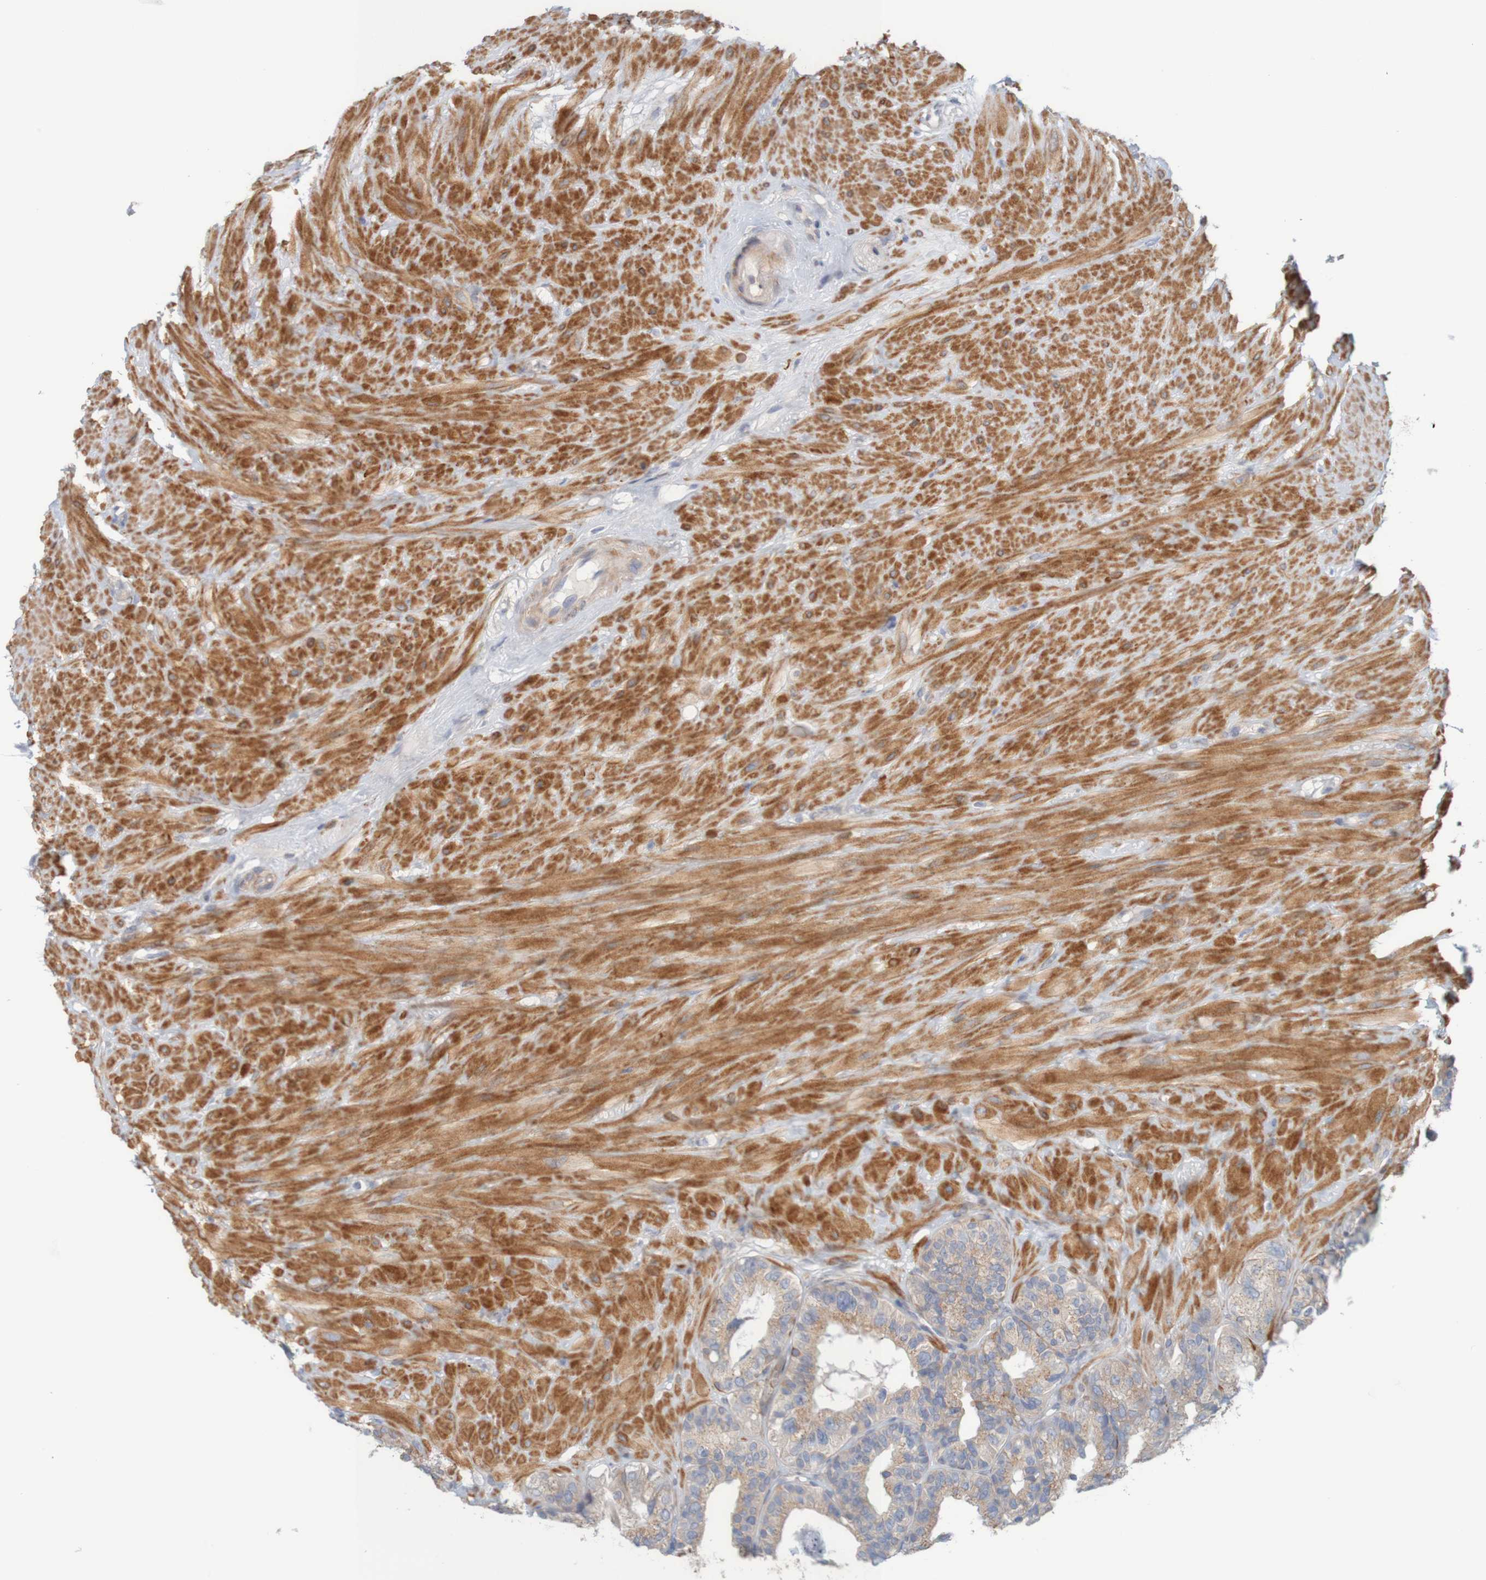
{"staining": {"intensity": "weak", "quantity": ">75%", "location": "cytoplasmic/membranous"}, "tissue": "seminal vesicle", "cell_type": "Glandular cells", "image_type": "normal", "snomed": [{"axis": "morphology", "description": "Normal tissue, NOS"}, {"axis": "topography", "description": "Seminal veicle"}], "caption": "Immunohistochemical staining of benign seminal vesicle displays weak cytoplasmic/membranous protein expression in approximately >75% of glandular cells.", "gene": "KRT23", "patient": {"sex": "male", "age": 68}}